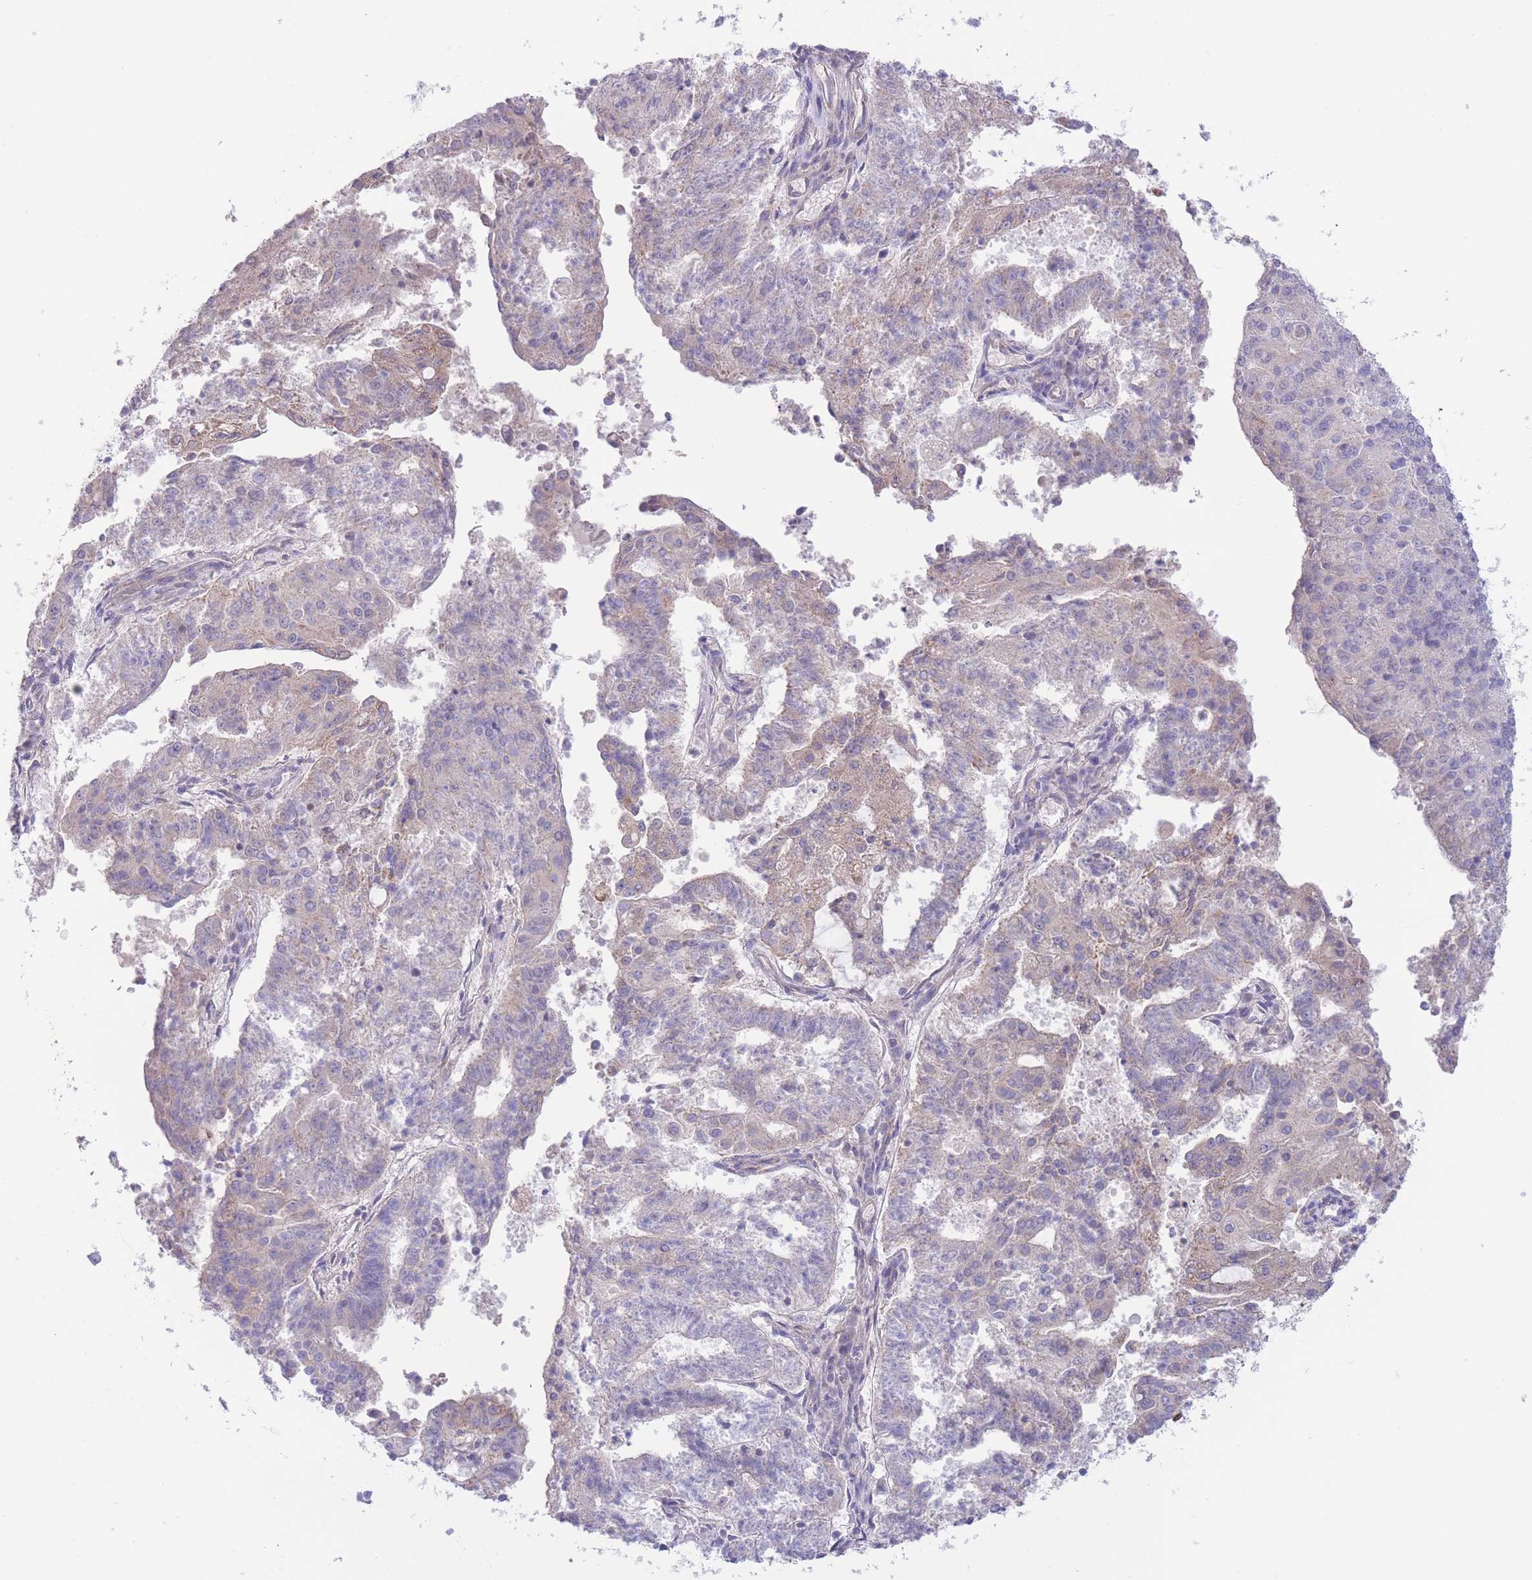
{"staining": {"intensity": "weak", "quantity": "<25%", "location": "cytoplasmic/membranous"}, "tissue": "endometrial cancer", "cell_type": "Tumor cells", "image_type": "cancer", "snomed": [{"axis": "morphology", "description": "Adenocarcinoma, NOS"}, {"axis": "topography", "description": "Endometrium"}], "caption": "Endometrial adenocarcinoma was stained to show a protein in brown. There is no significant positivity in tumor cells. The staining was performed using DAB (3,3'-diaminobenzidine) to visualize the protein expression in brown, while the nuclei were stained in blue with hematoxylin (Magnification: 20x).", "gene": "ALS2CL", "patient": {"sex": "female", "age": 82}}